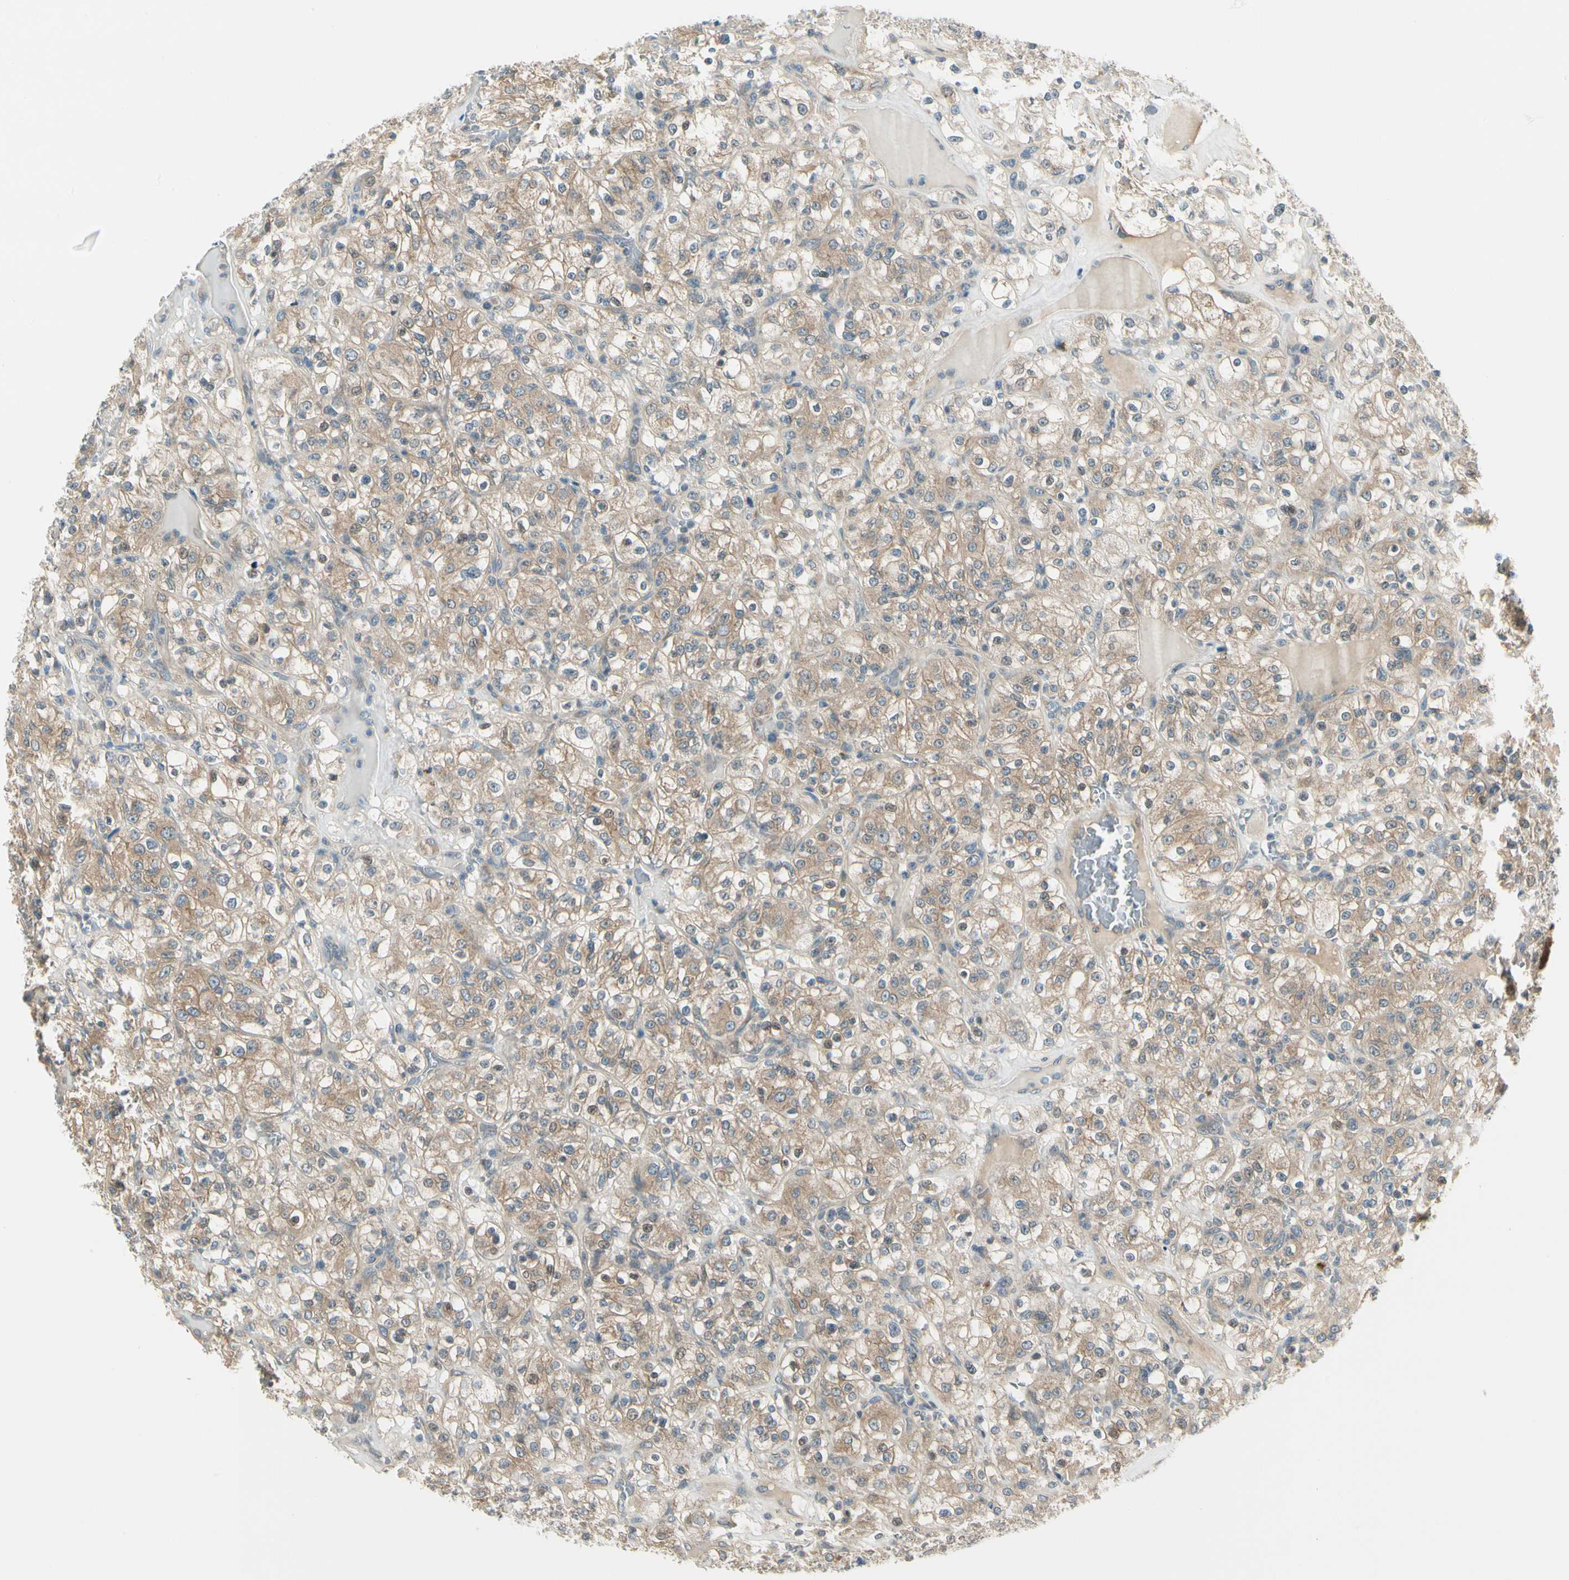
{"staining": {"intensity": "moderate", "quantity": ">75%", "location": "cytoplasmic/membranous"}, "tissue": "renal cancer", "cell_type": "Tumor cells", "image_type": "cancer", "snomed": [{"axis": "morphology", "description": "Normal tissue, NOS"}, {"axis": "morphology", "description": "Adenocarcinoma, NOS"}, {"axis": "topography", "description": "Kidney"}], "caption": "DAB immunohistochemical staining of human renal adenocarcinoma shows moderate cytoplasmic/membranous protein expression in about >75% of tumor cells.", "gene": "BNIP1", "patient": {"sex": "female", "age": 72}}